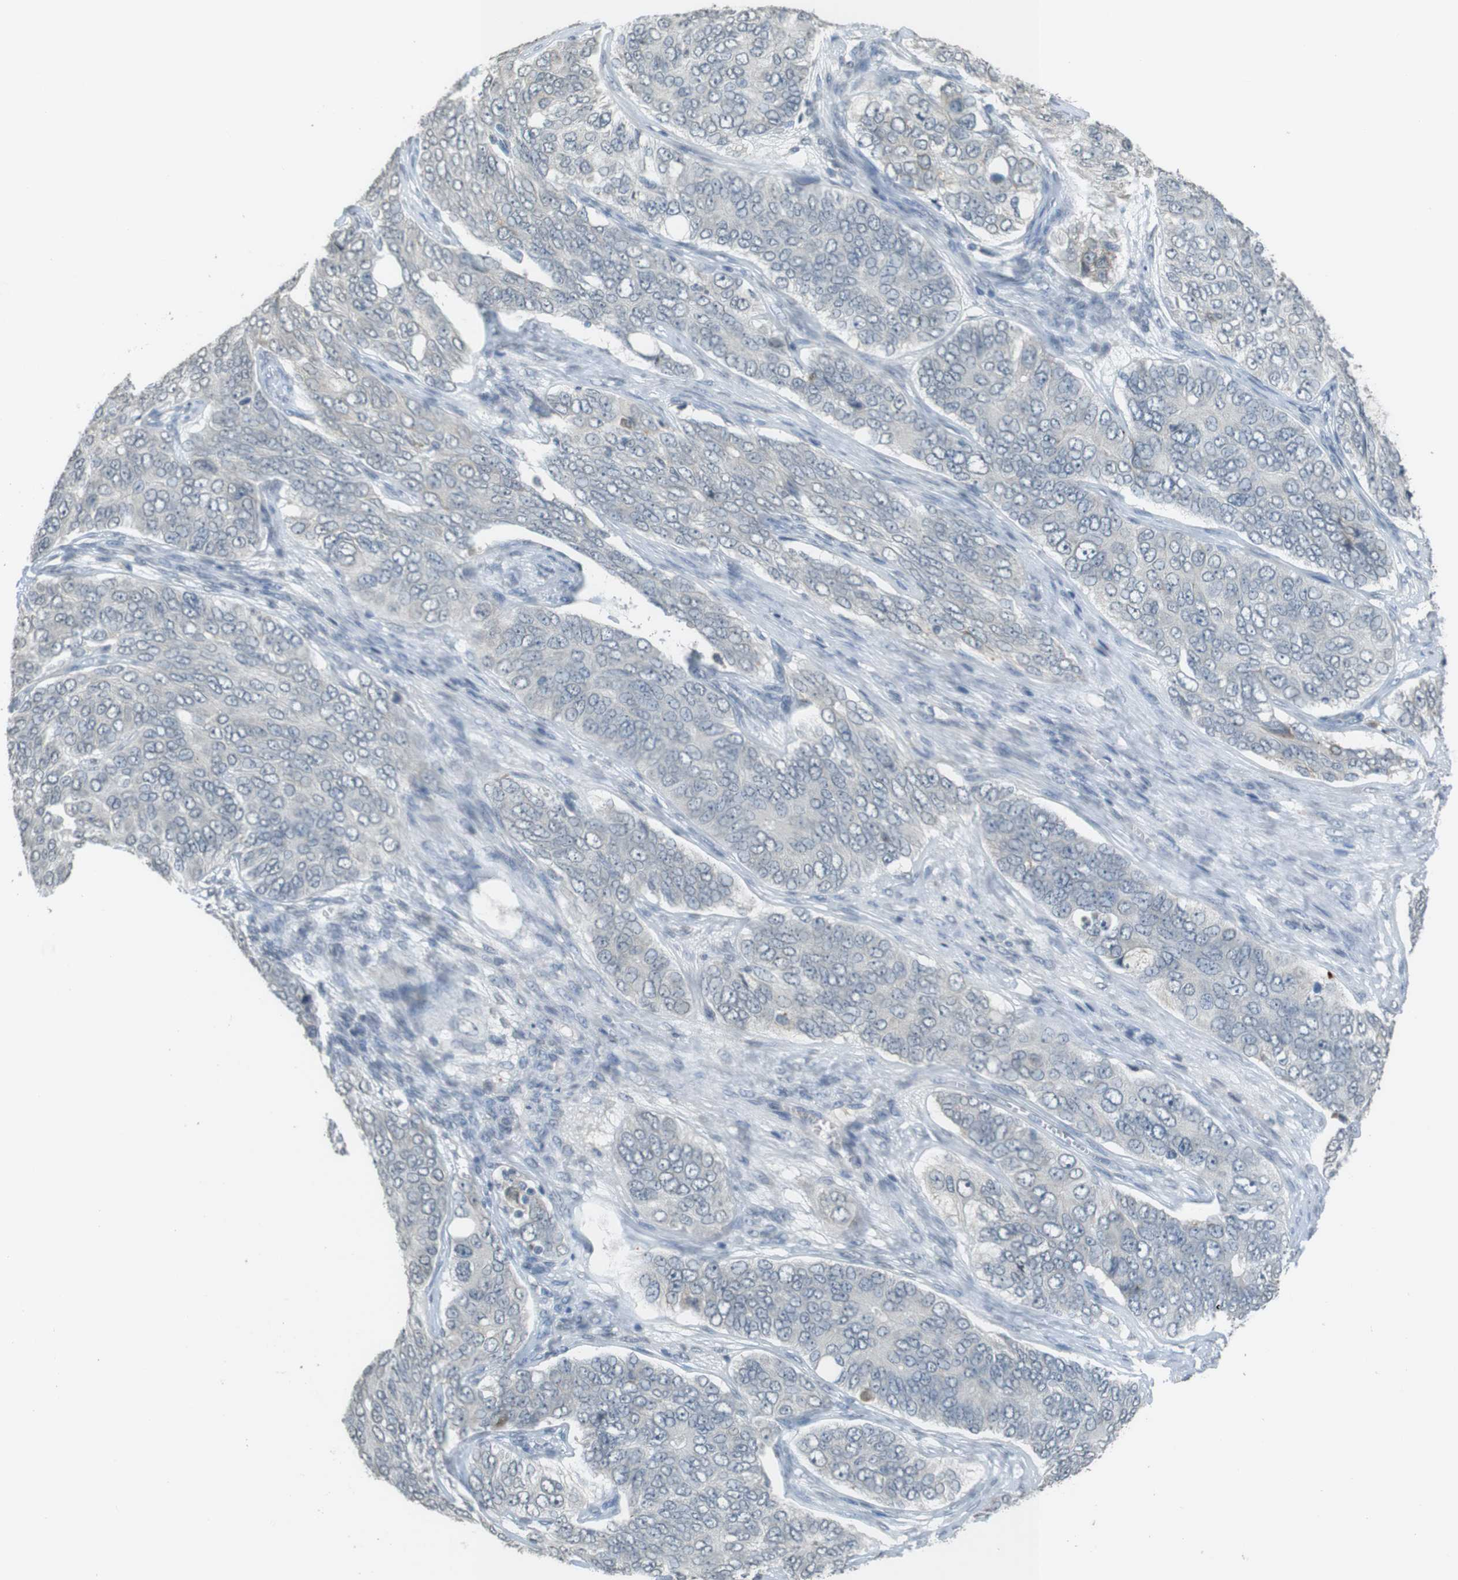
{"staining": {"intensity": "negative", "quantity": "none", "location": "none"}, "tissue": "ovarian cancer", "cell_type": "Tumor cells", "image_type": "cancer", "snomed": [{"axis": "morphology", "description": "Carcinoma, endometroid"}, {"axis": "topography", "description": "Ovary"}], "caption": "This image is of endometroid carcinoma (ovarian) stained with immunohistochemistry (IHC) to label a protein in brown with the nuclei are counter-stained blue. There is no expression in tumor cells.", "gene": "FZD10", "patient": {"sex": "female", "age": 51}}